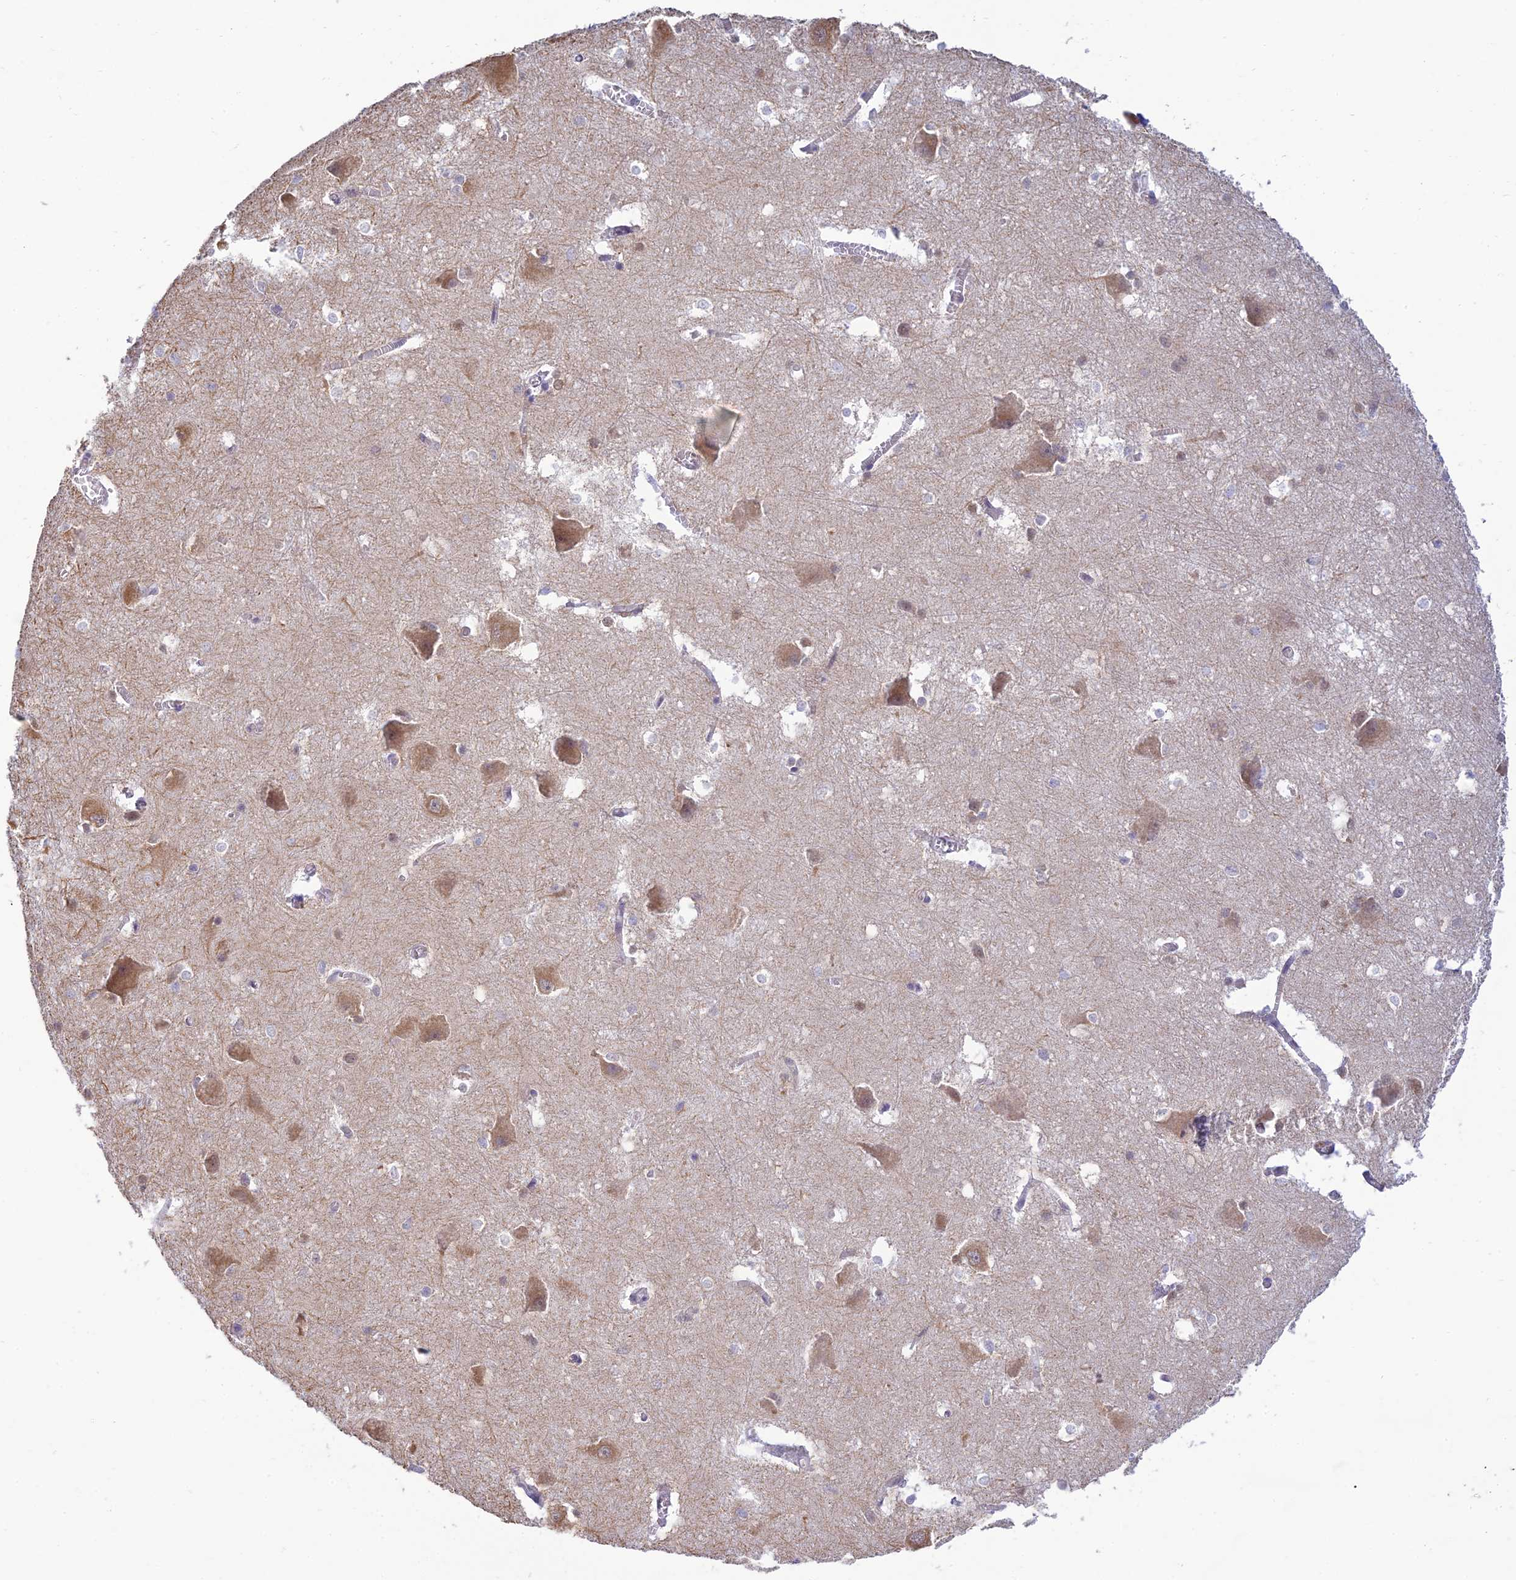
{"staining": {"intensity": "weak", "quantity": "<25%", "location": "cytoplasmic/membranous"}, "tissue": "caudate", "cell_type": "Glial cells", "image_type": "normal", "snomed": [{"axis": "morphology", "description": "Normal tissue, NOS"}, {"axis": "topography", "description": "Lateral ventricle wall"}], "caption": "An immunohistochemistry micrograph of benign caudate is shown. There is no staining in glial cells of caudate.", "gene": "SKIC8", "patient": {"sex": "male", "age": 37}}